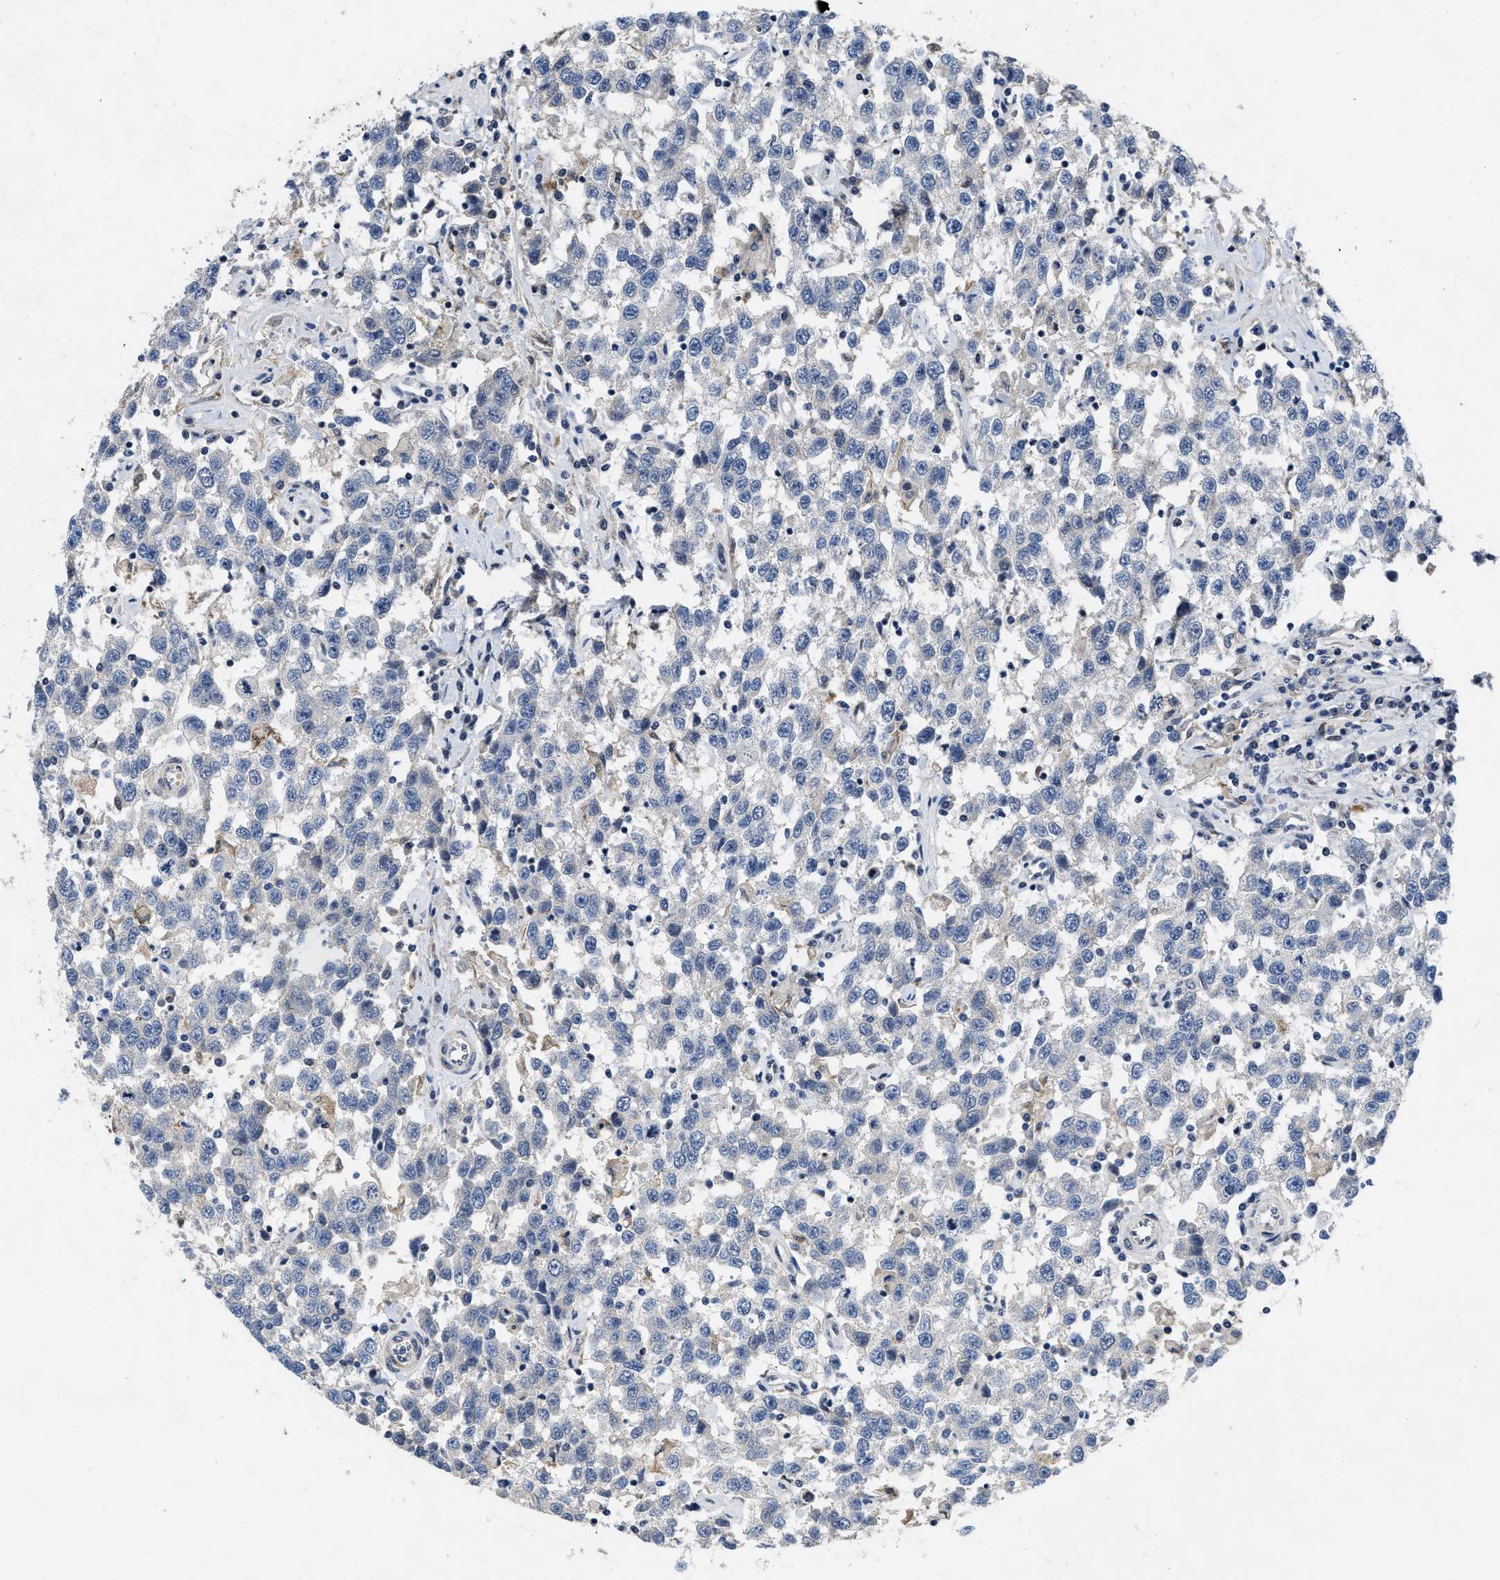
{"staining": {"intensity": "negative", "quantity": "none", "location": "none"}, "tissue": "testis cancer", "cell_type": "Tumor cells", "image_type": "cancer", "snomed": [{"axis": "morphology", "description": "Seminoma, NOS"}, {"axis": "topography", "description": "Testis"}], "caption": "Testis cancer stained for a protein using immunohistochemistry (IHC) displays no expression tumor cells.", "gene": "VIP", "patient": {"sex": "male", "age": 41}}